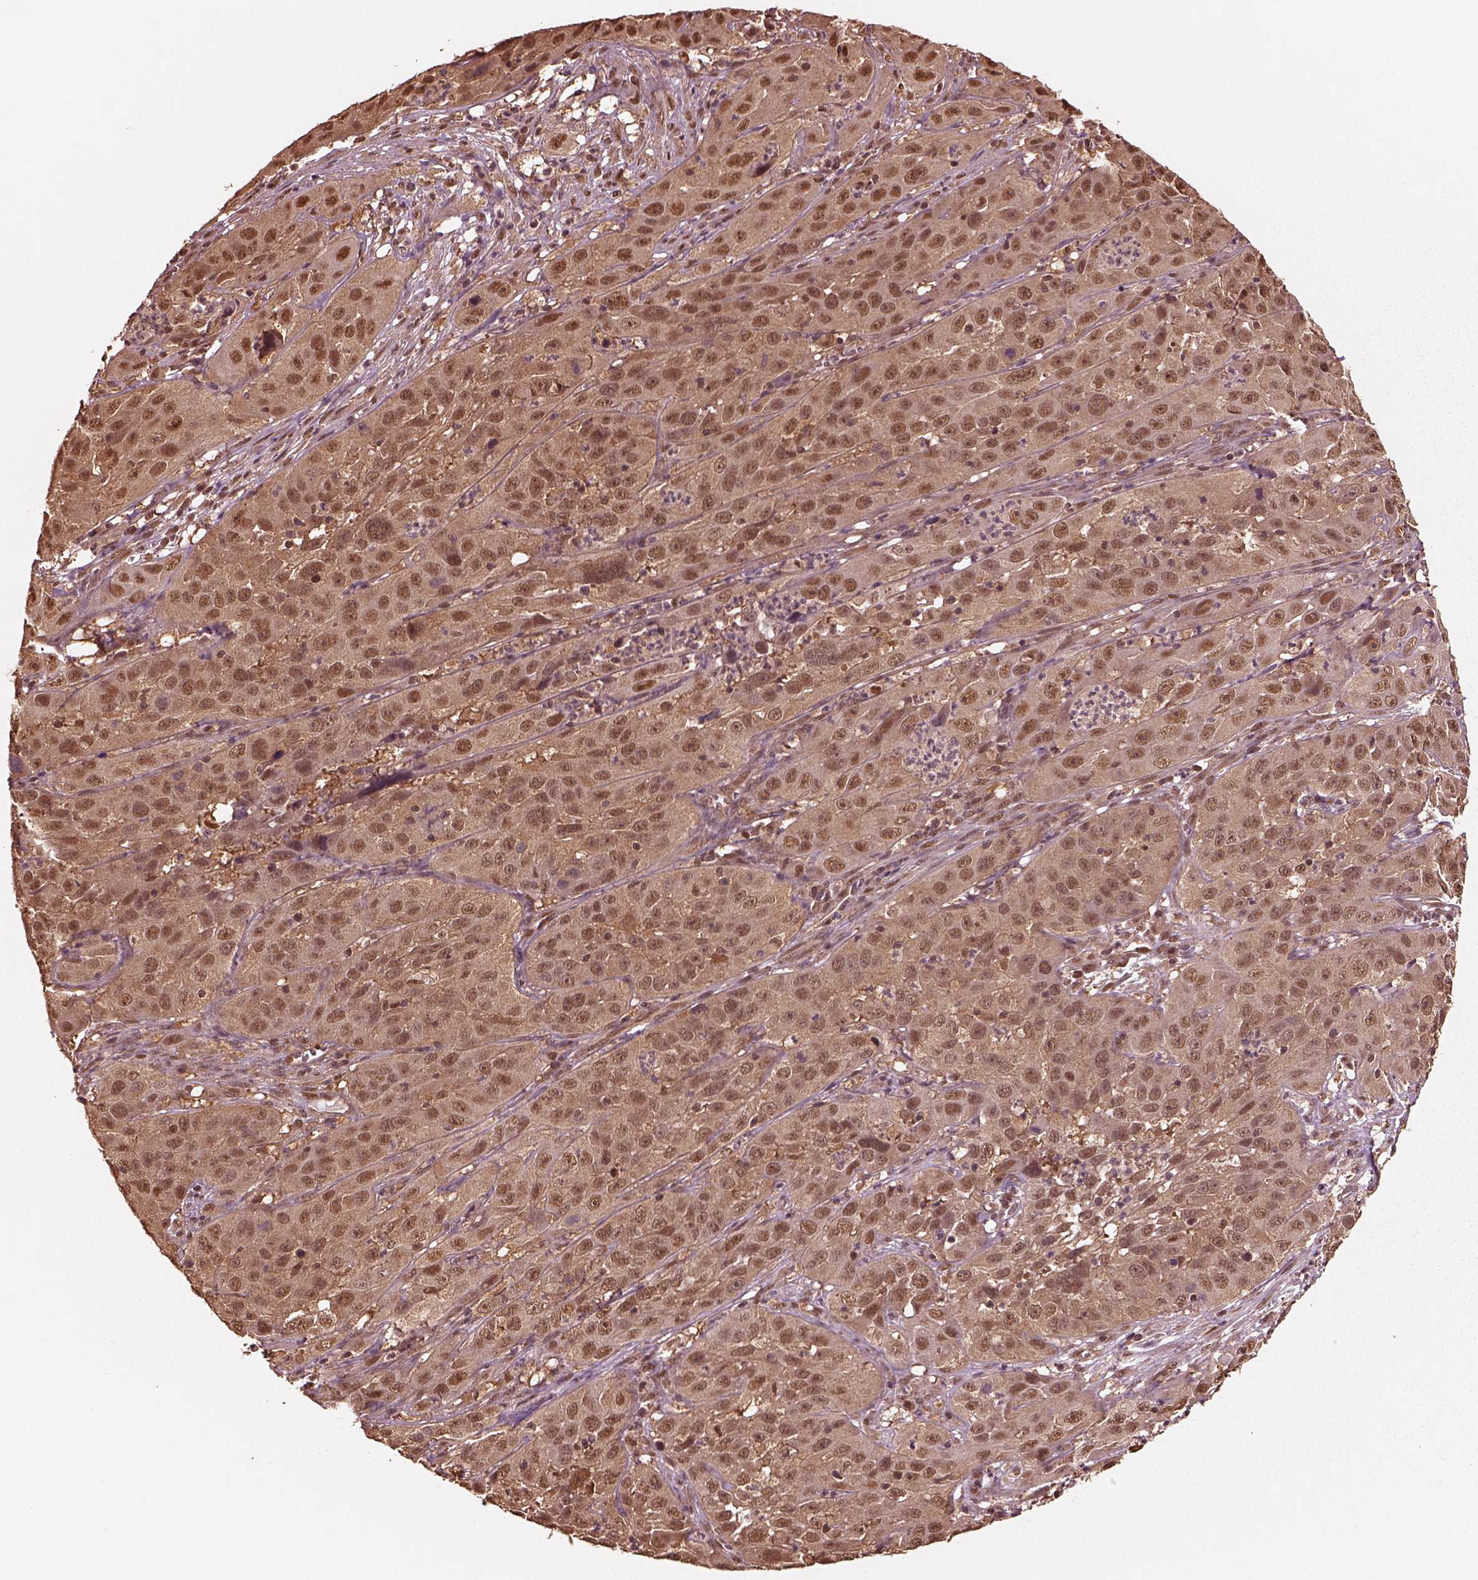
{"staining": {"intensity": "moderate", "quantity": "25%-75%", "location": "cytoplasmic/membranous,nuclear"}, "tissue": "cervical cancer", "cell_type": "Tumor cells", "image_type": "cancer", "snomed": [{"axis": "morphology", "description": "Squamous cell carcinoma, NOS"}, {"axis": "topography", "description": "Cervix"}], "caption": "This photomicrograph displays IHC staining of human cervical squamous cell carcinoma, with medium moderate cytoplasmic/membranous and nuclear positivity in approximately 25%-75% of tumor cells.", "gene": "PSMC5", "patient": {"sex": "female", "age": 32}}